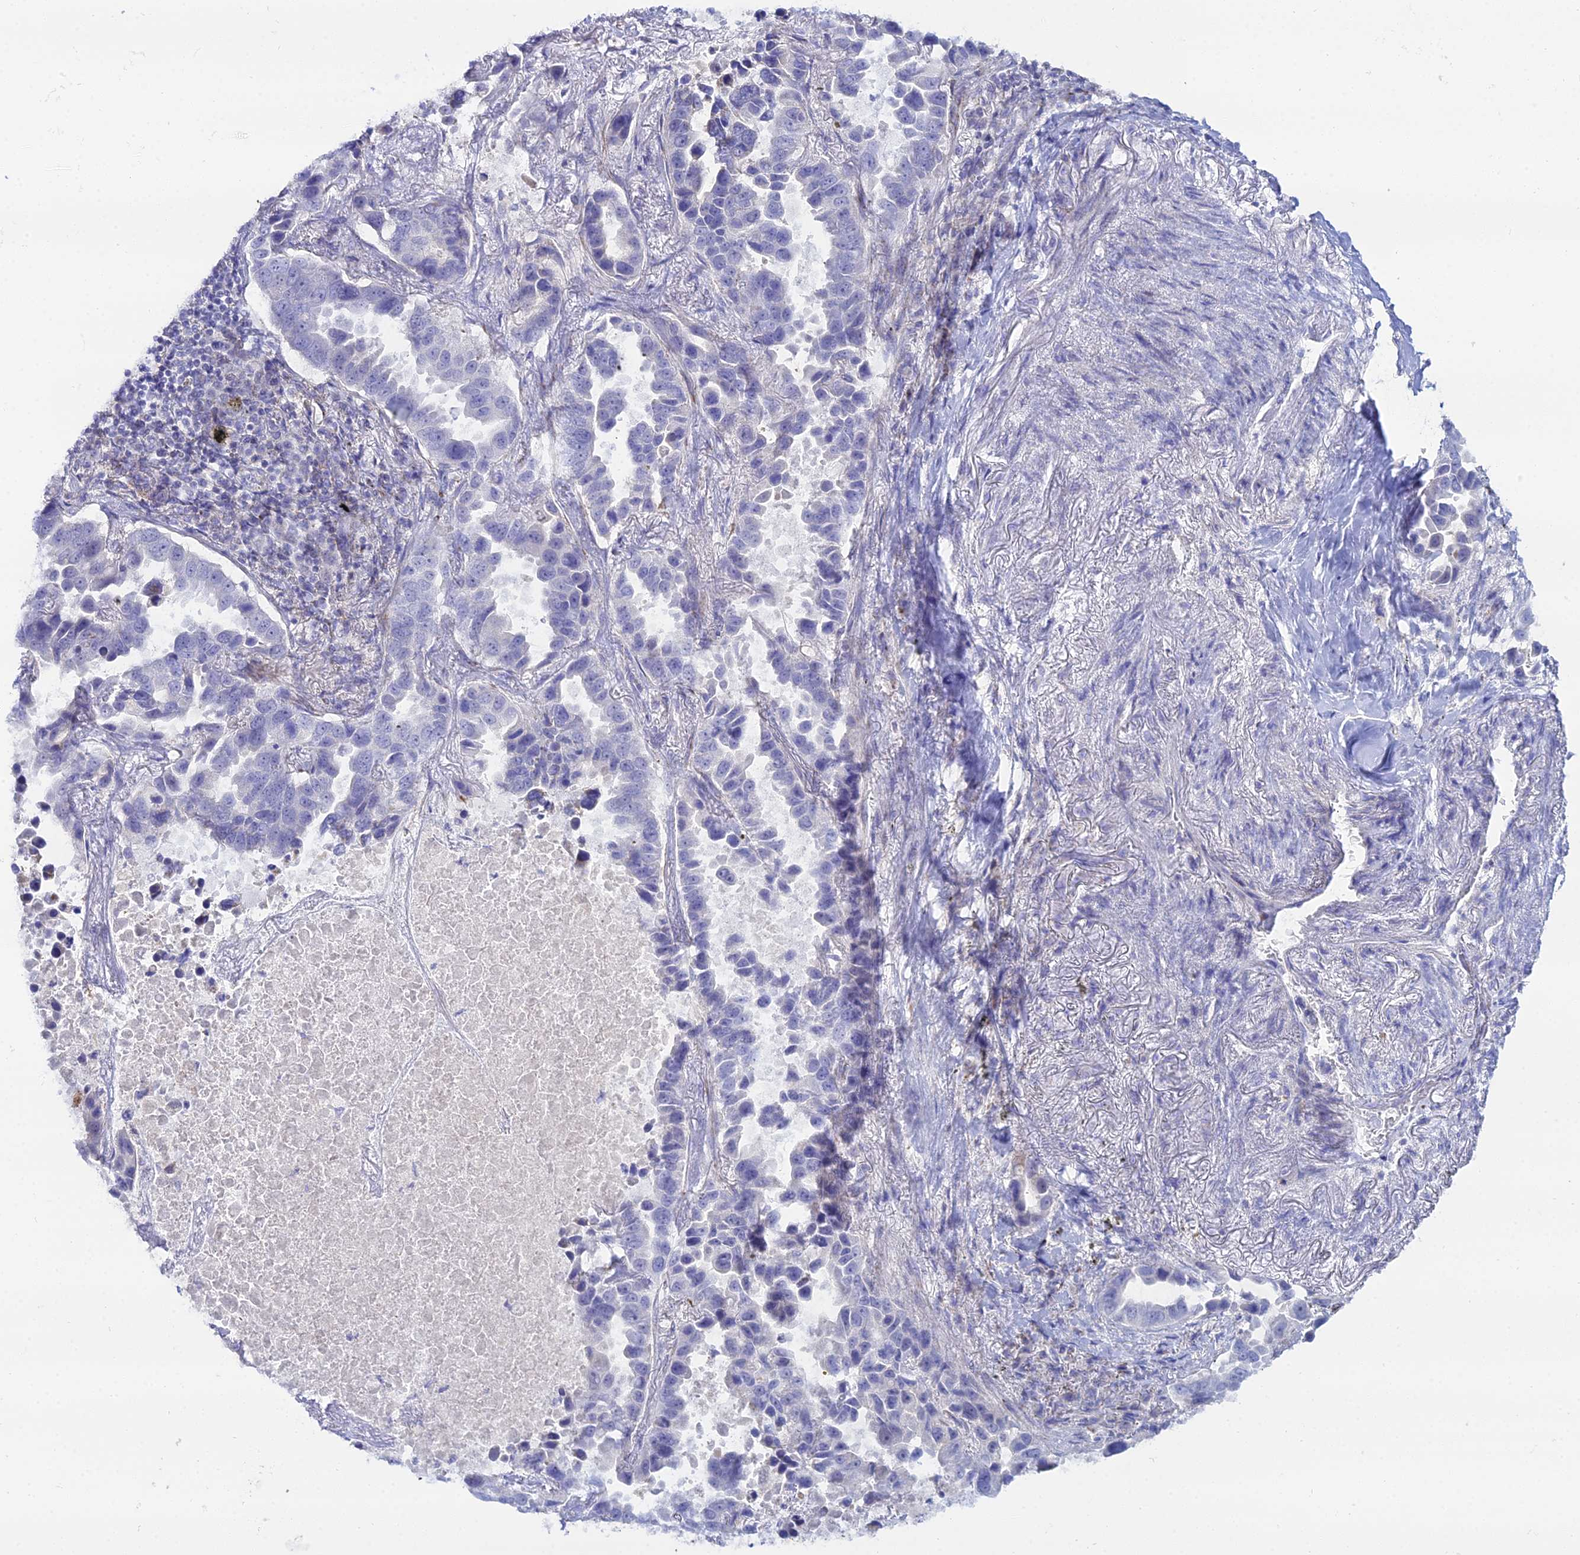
{"staining": {"intensity": "negative", "quantity": "none", "location": "none"}, "tissue": "lung cancer", "cell_type": "Tumor cells", "image_type": "cancer", "snomed": [{"axis": "morphology", "description": "Adenocarcinoma, NOS"}, {"axis": "topography", "description": "Lung"}], "caption": "Tumor cells are negative for protein expression in human lung cancer (adenocarcinoma).", "gene": "DHX34", "patient": {"sex": "male", "age": 64}}